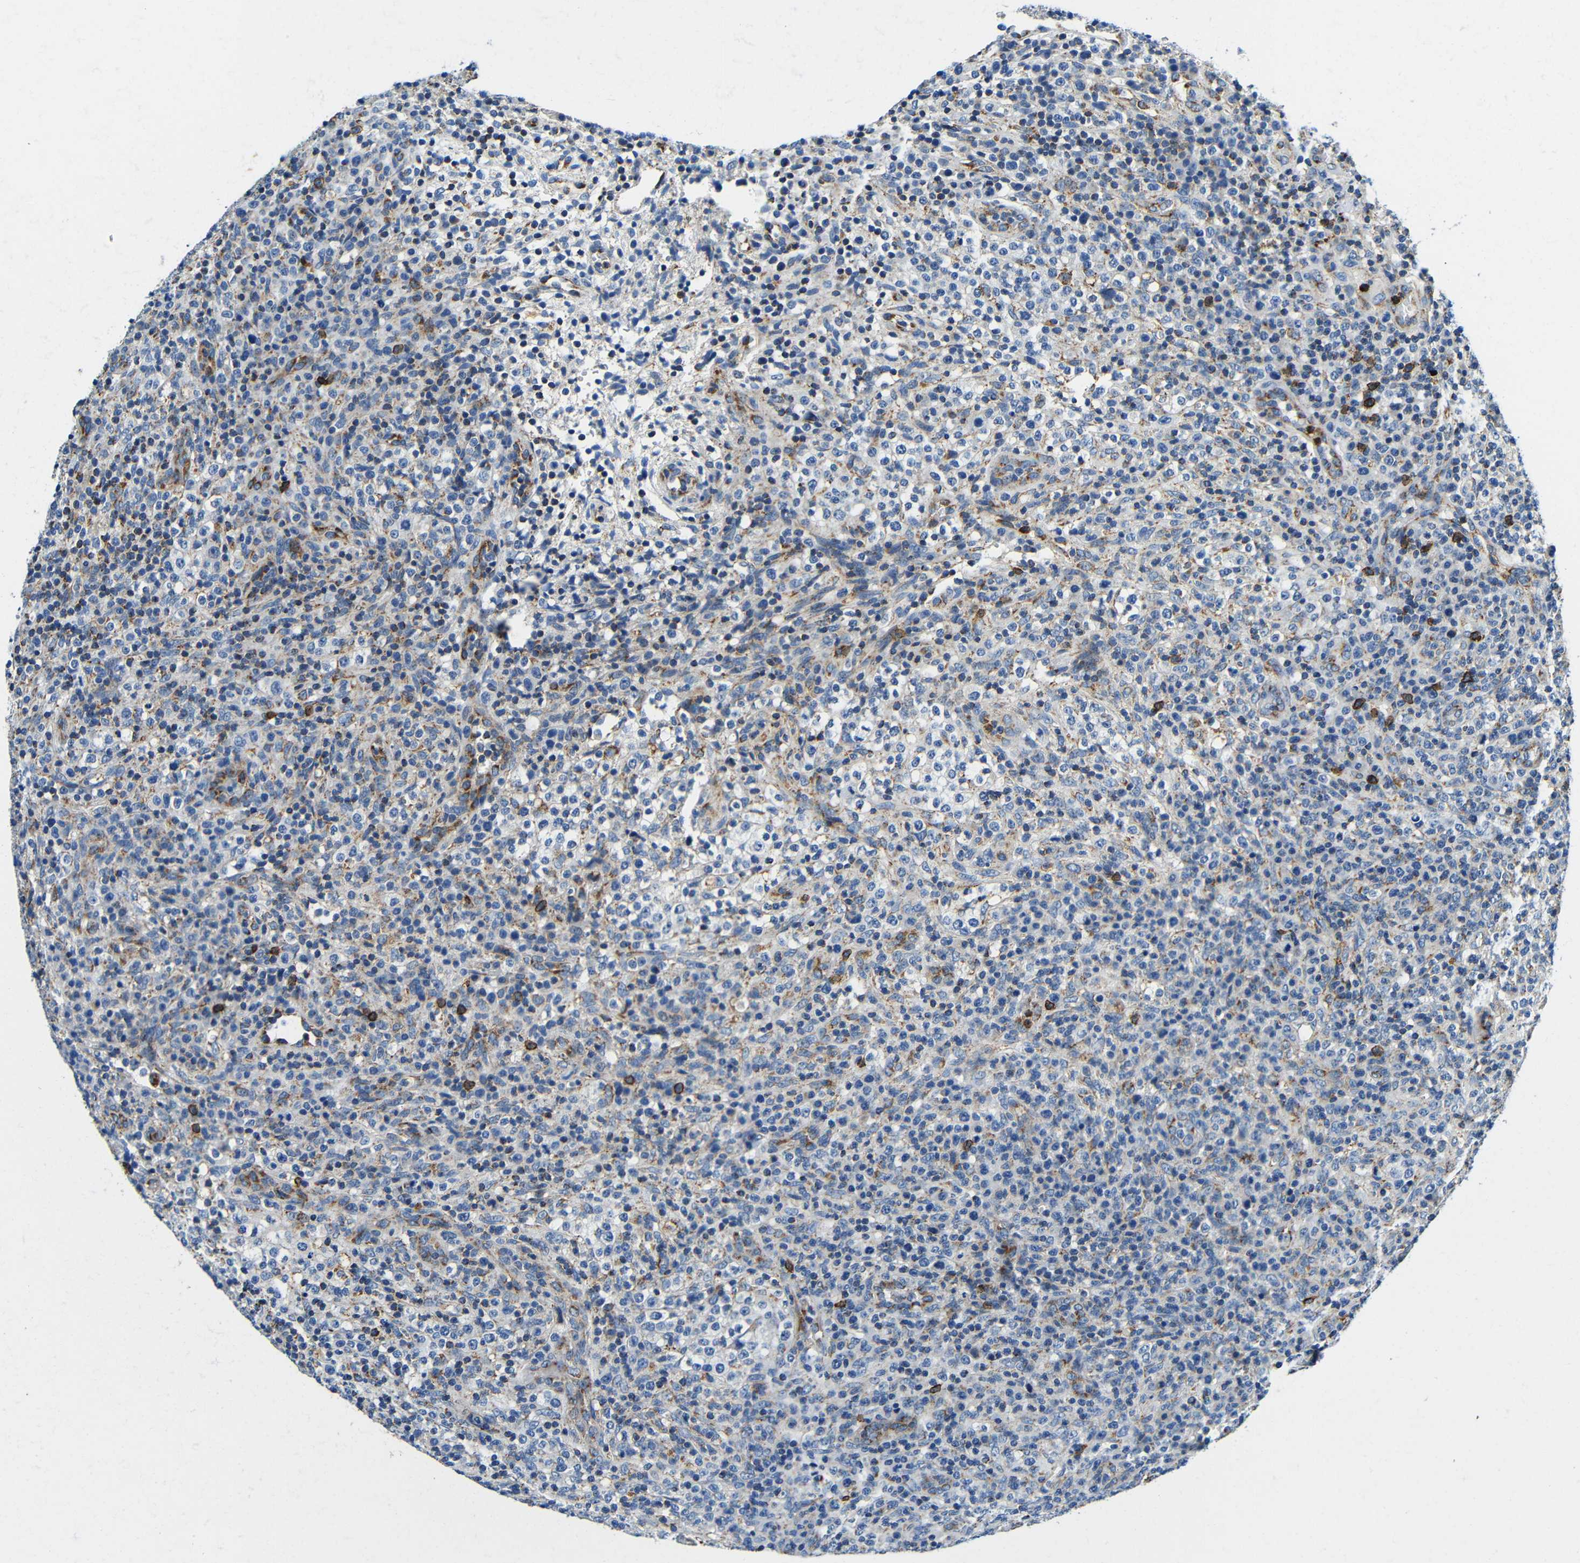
{"staining": {"intensity": "moderate", "quantity": "<25%", "location": "cytoplasmic/membranous"}, "tissue": "lymphoma", "cell_type": "Tumor cells", "image_type": "cancer", "snomed": [{"axis": "morphology", "description": "Malignant lymphoma, non-Hodgkin's type, High grade"}, {"axis": "topography", "description": "Lymph node"}], "caption": "Immunohistochemical staining of human lymphoma reveals low levels of moderate cytoplasmic/membranous protein staining in approximately <25% of tumor cells.", "gene": "GALNT18", "patient": {"sex": "female", "age": 76}}